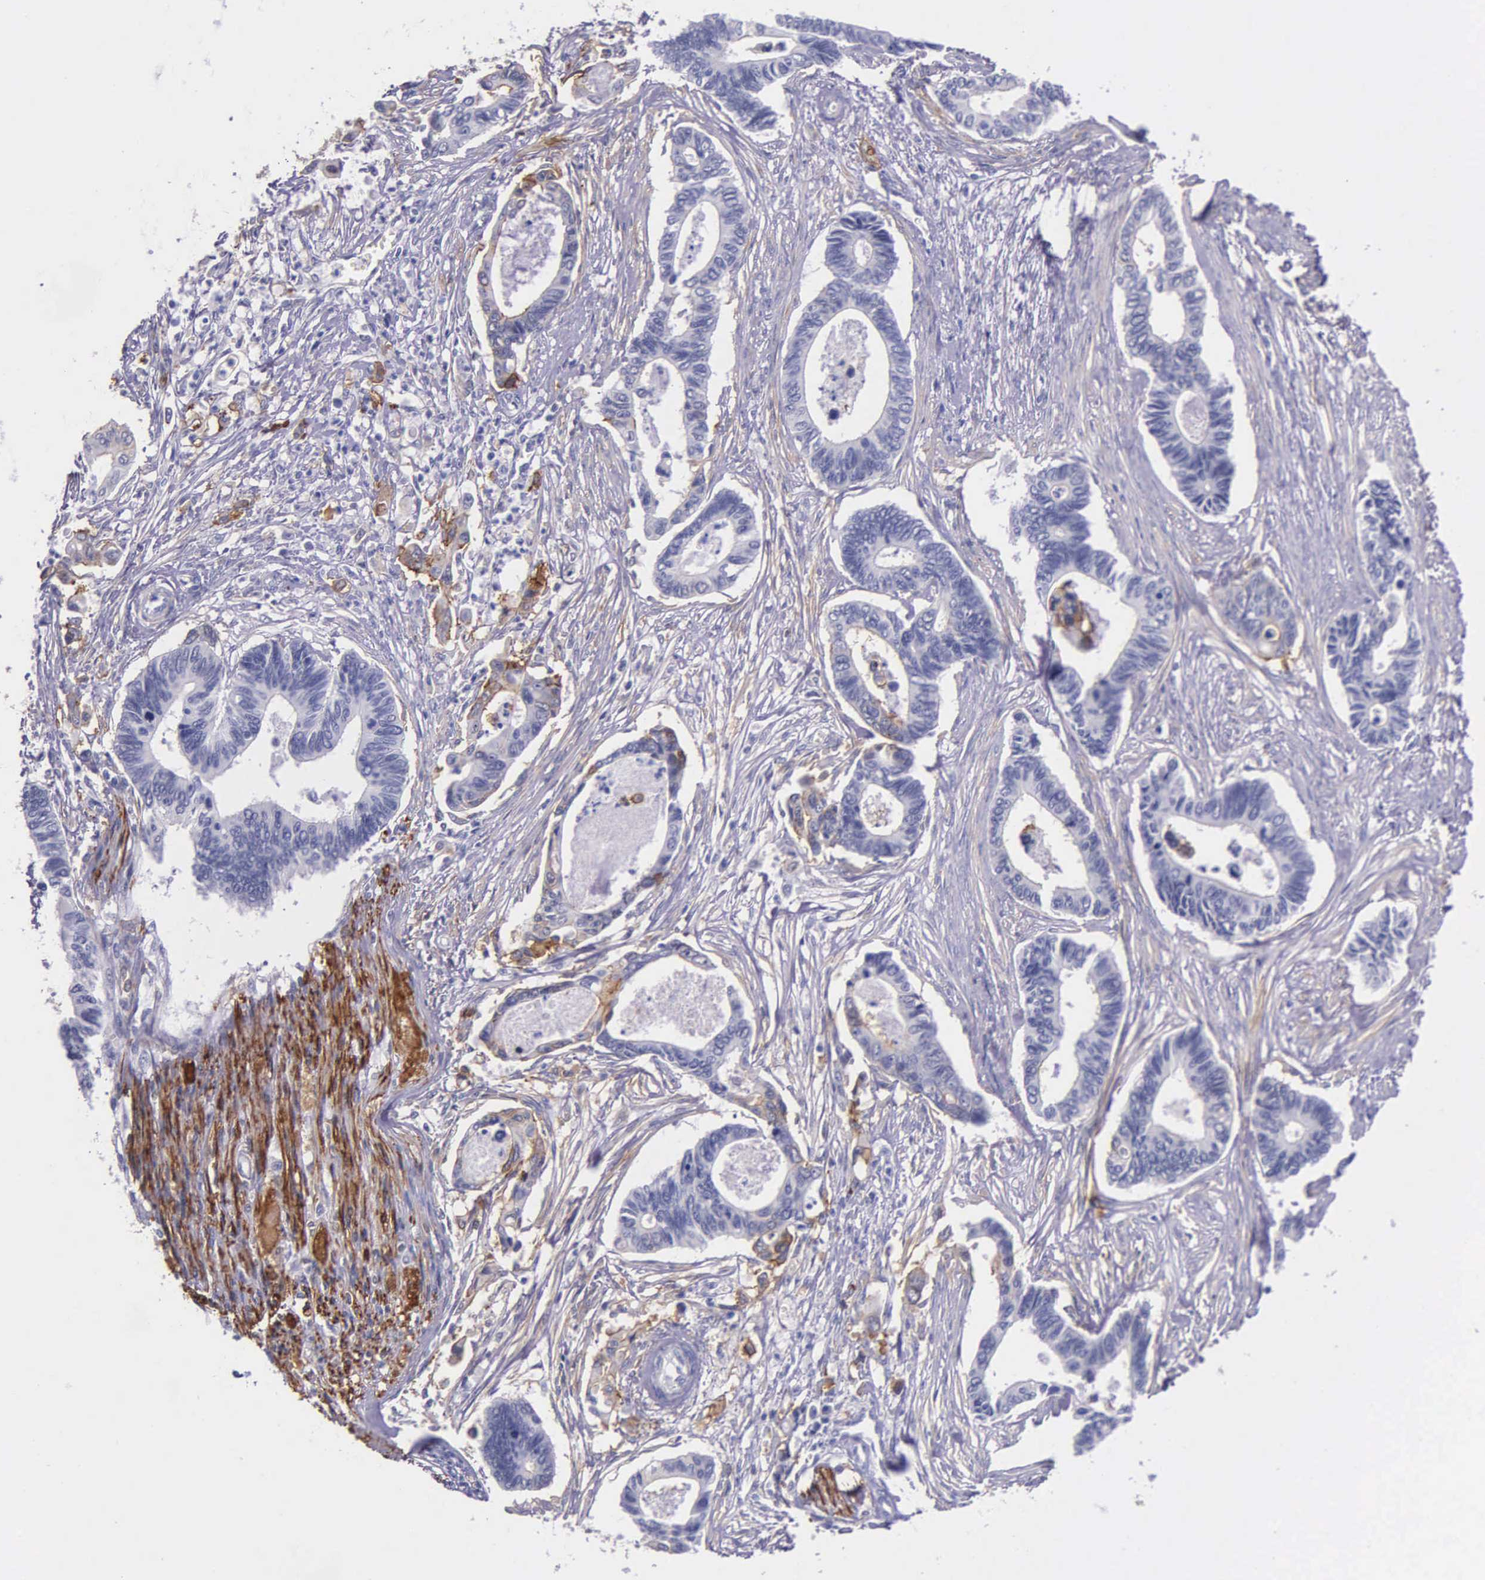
{"staining": {"intensity": "negative", "quantity": "none", "location": "none"}, "tissue": "pancreatic cancer", "cell_type": "Tumor cells", "image_type": "cancer", "snomed": [{"axis": "morphology", "description": "Adenocarcinoma, NOS"}, {"axis": "topography", "description": "Pancreas"}], "caption": "This is a image of immunohistochemistry staining of adenocarcinoma (pancreatic), which shows no staining in tumor cells.", "gene": "AHNAK2", "patient": {"sex": "female", "age": 70}}